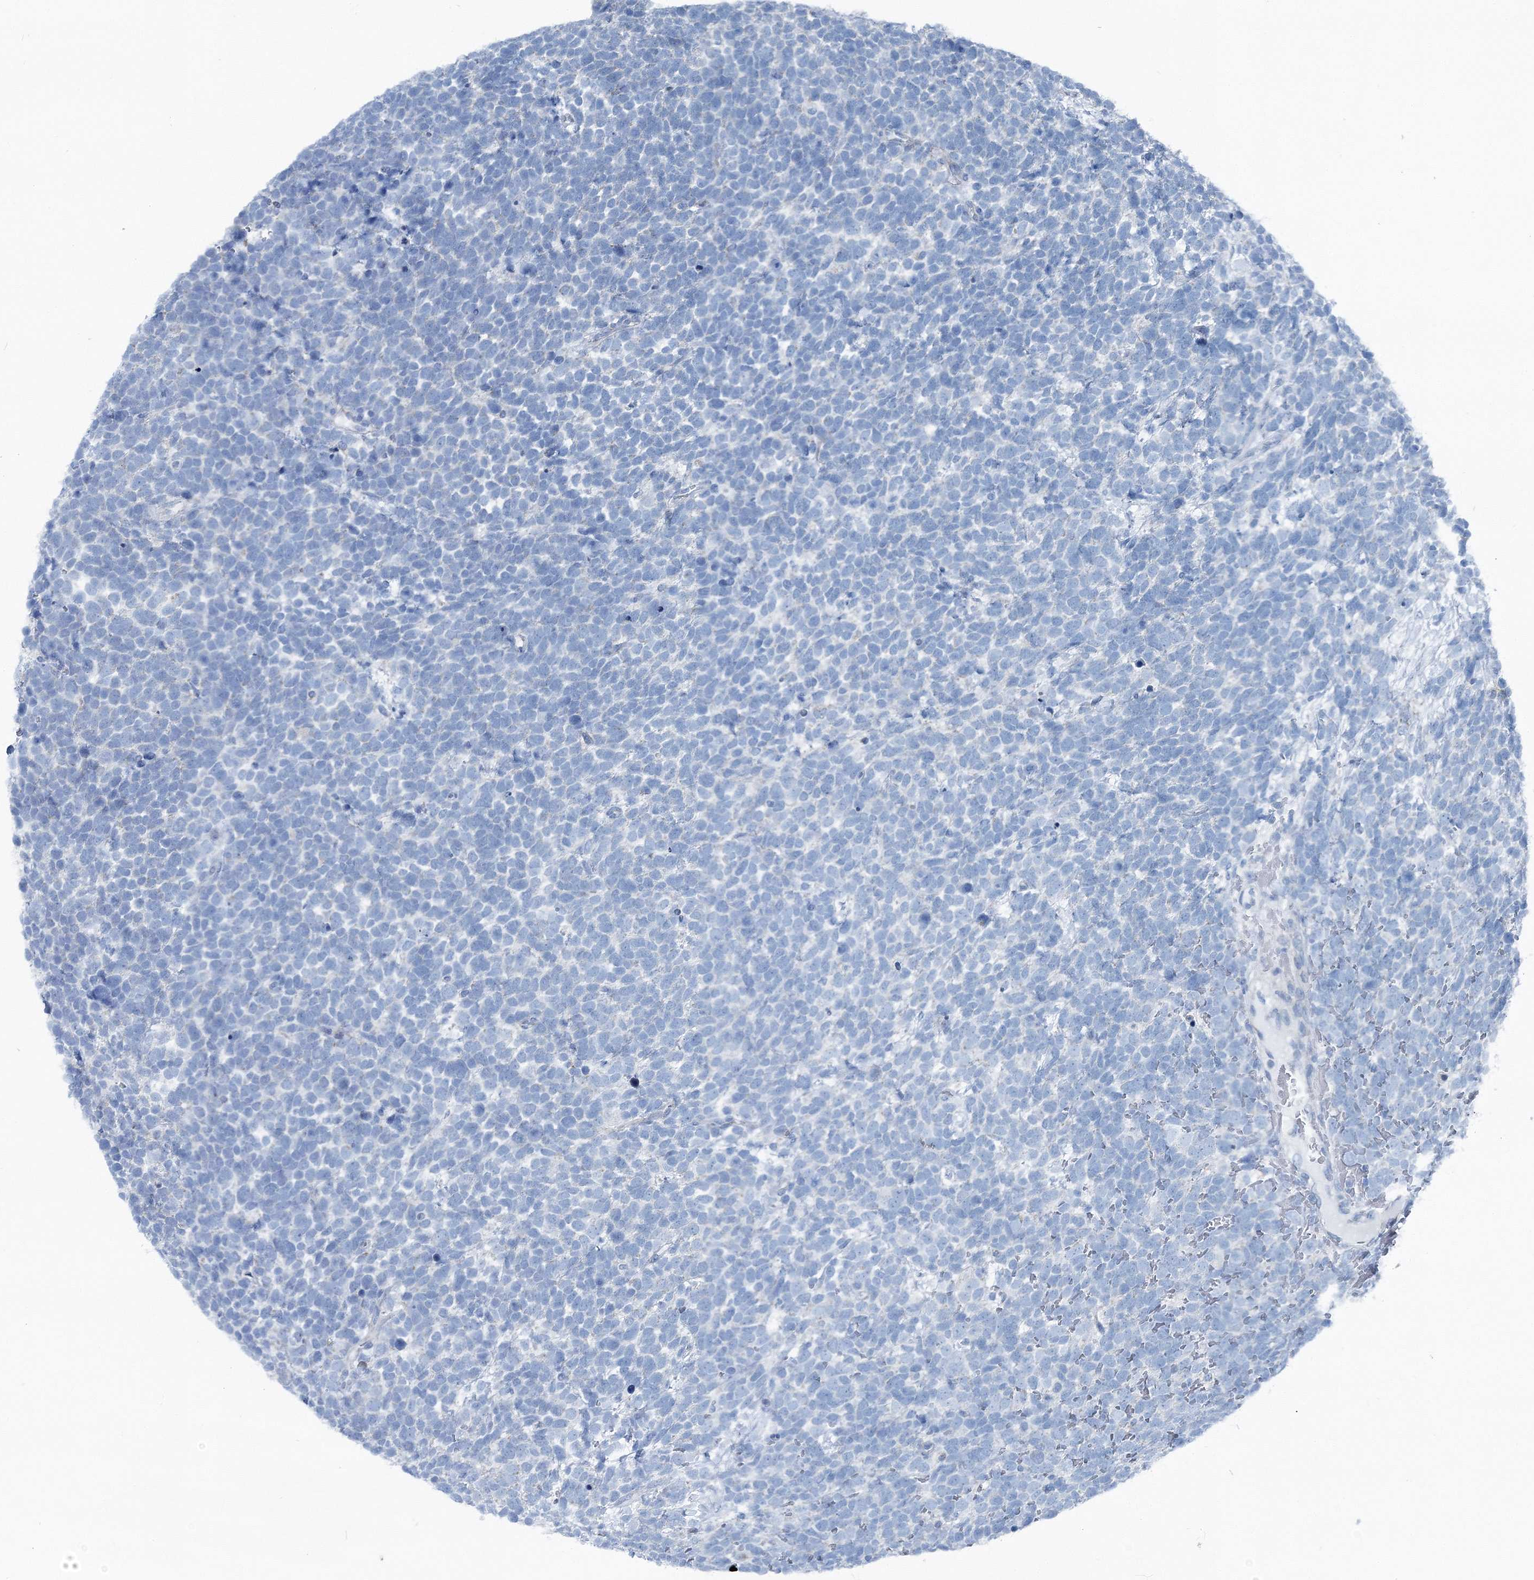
{"staining": {"intensity": "negative", "quantity": "none", "location": "none"}, "tissue": "urothelial cancer", "cell_type": "Tumor cells", "image_type": "cancer", "snomed": [{"axis": "morphology", "description": "Urothelial carcinoma, High grade"}, {"axis": "topography", "description": "Urinary bladder"}], "caption": "Immunohistochemical staining of human urothelial cancer demonstrates no significant staining in tumor cells.", "gene": "GABARAPL2", "patient": {"sex": "female", "age": 82}}